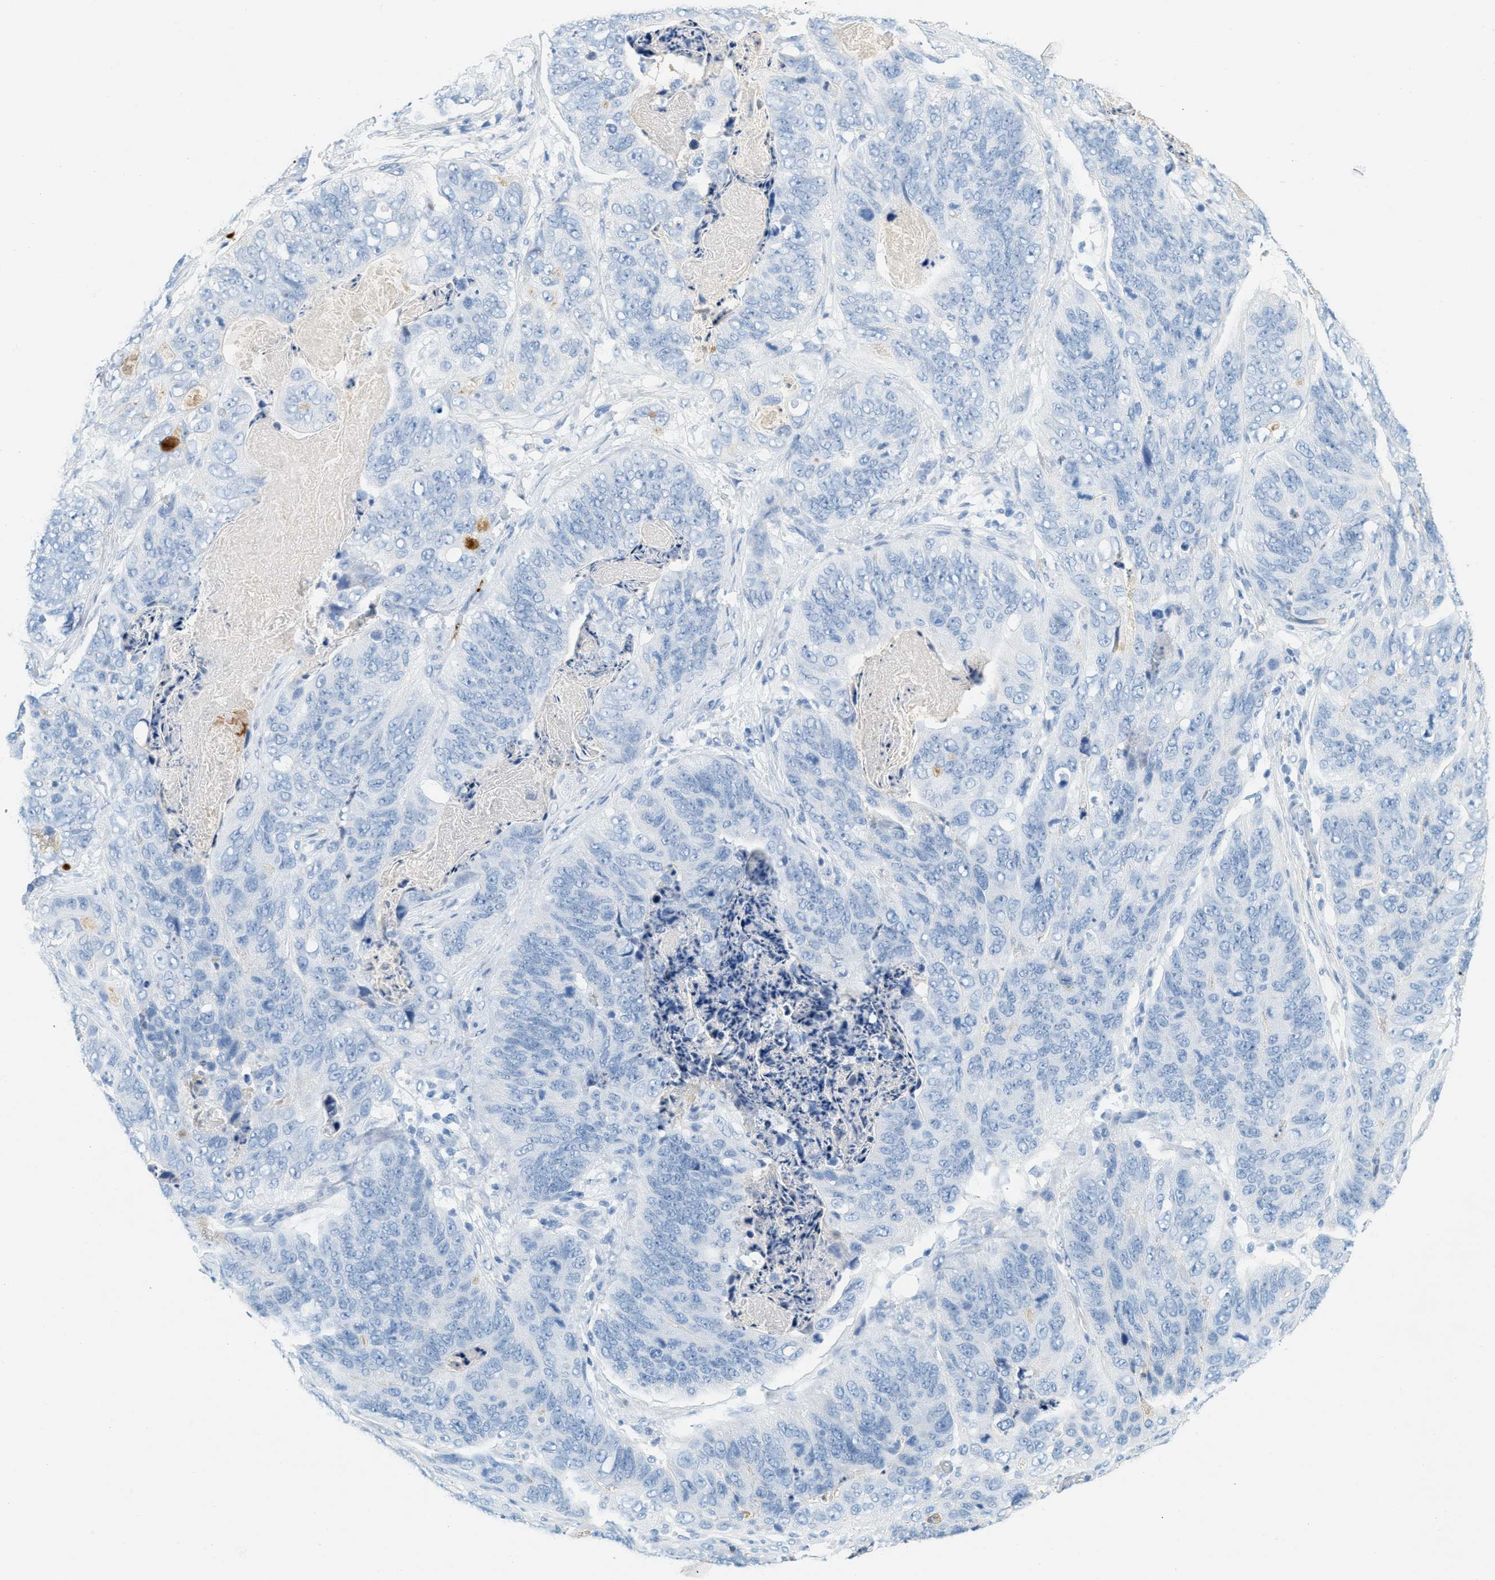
{"staining": {"intensity": "negative", "quantity": "none", "location": "none"}, "tissue": "stomach cancer", "cell_type": "Tumor cells", "image_type": "cancer", "snomed": [{"axis": "morphology", "description": "Adenocarcinoma, NOS"}, {"axis": "topography", "description": "Stomach"}], "caption": "DAB immunohistochemical staining of adenocarcinoma (stomach) displays no significant expression in tumor cells. (DAB (3,3'-diaminobenzidine) IHC, high magnification).", "gene": "LCN2", "patient": {"sex": "female", "age": 89}}